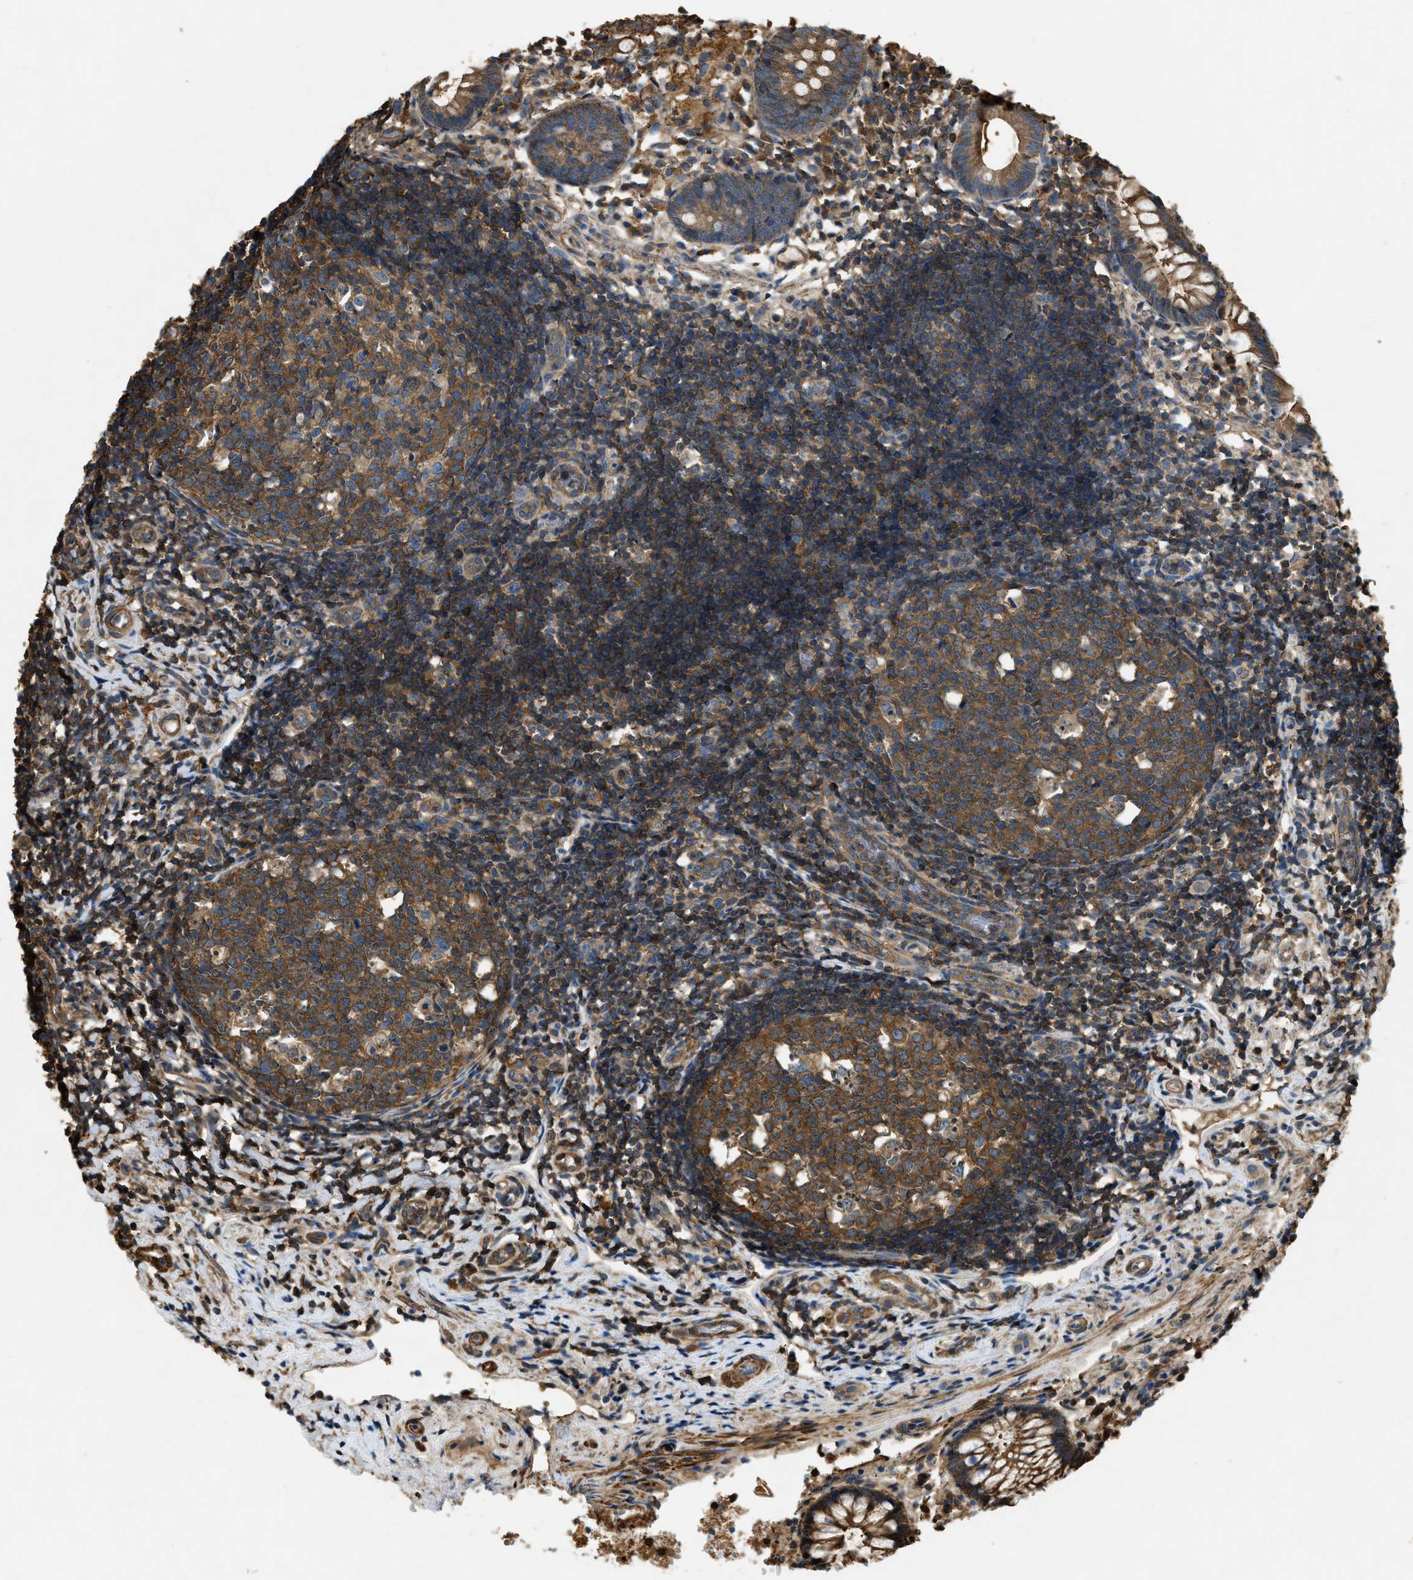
{"staining": {"intensity": "moderate", "quantity": ">75%", "location": "cytoplasmic/membranous"}, "tissue": "appendix", "cell_type": "Glandular cells", "image_type": "normal", "snomed": [{"axis": "morphology", "description": "Normal tissue, NOS"}, {"axis": "topography", "description": "Appendix"}], "caption": "Immunohistochemical staining of normal human appendix displays >75% levels of moderate cytoplasmic/membranous protein staining in approximately >75% of glandular cells.", "gene": "YARS1", "patient": {"sex": "female", "age": 20}}